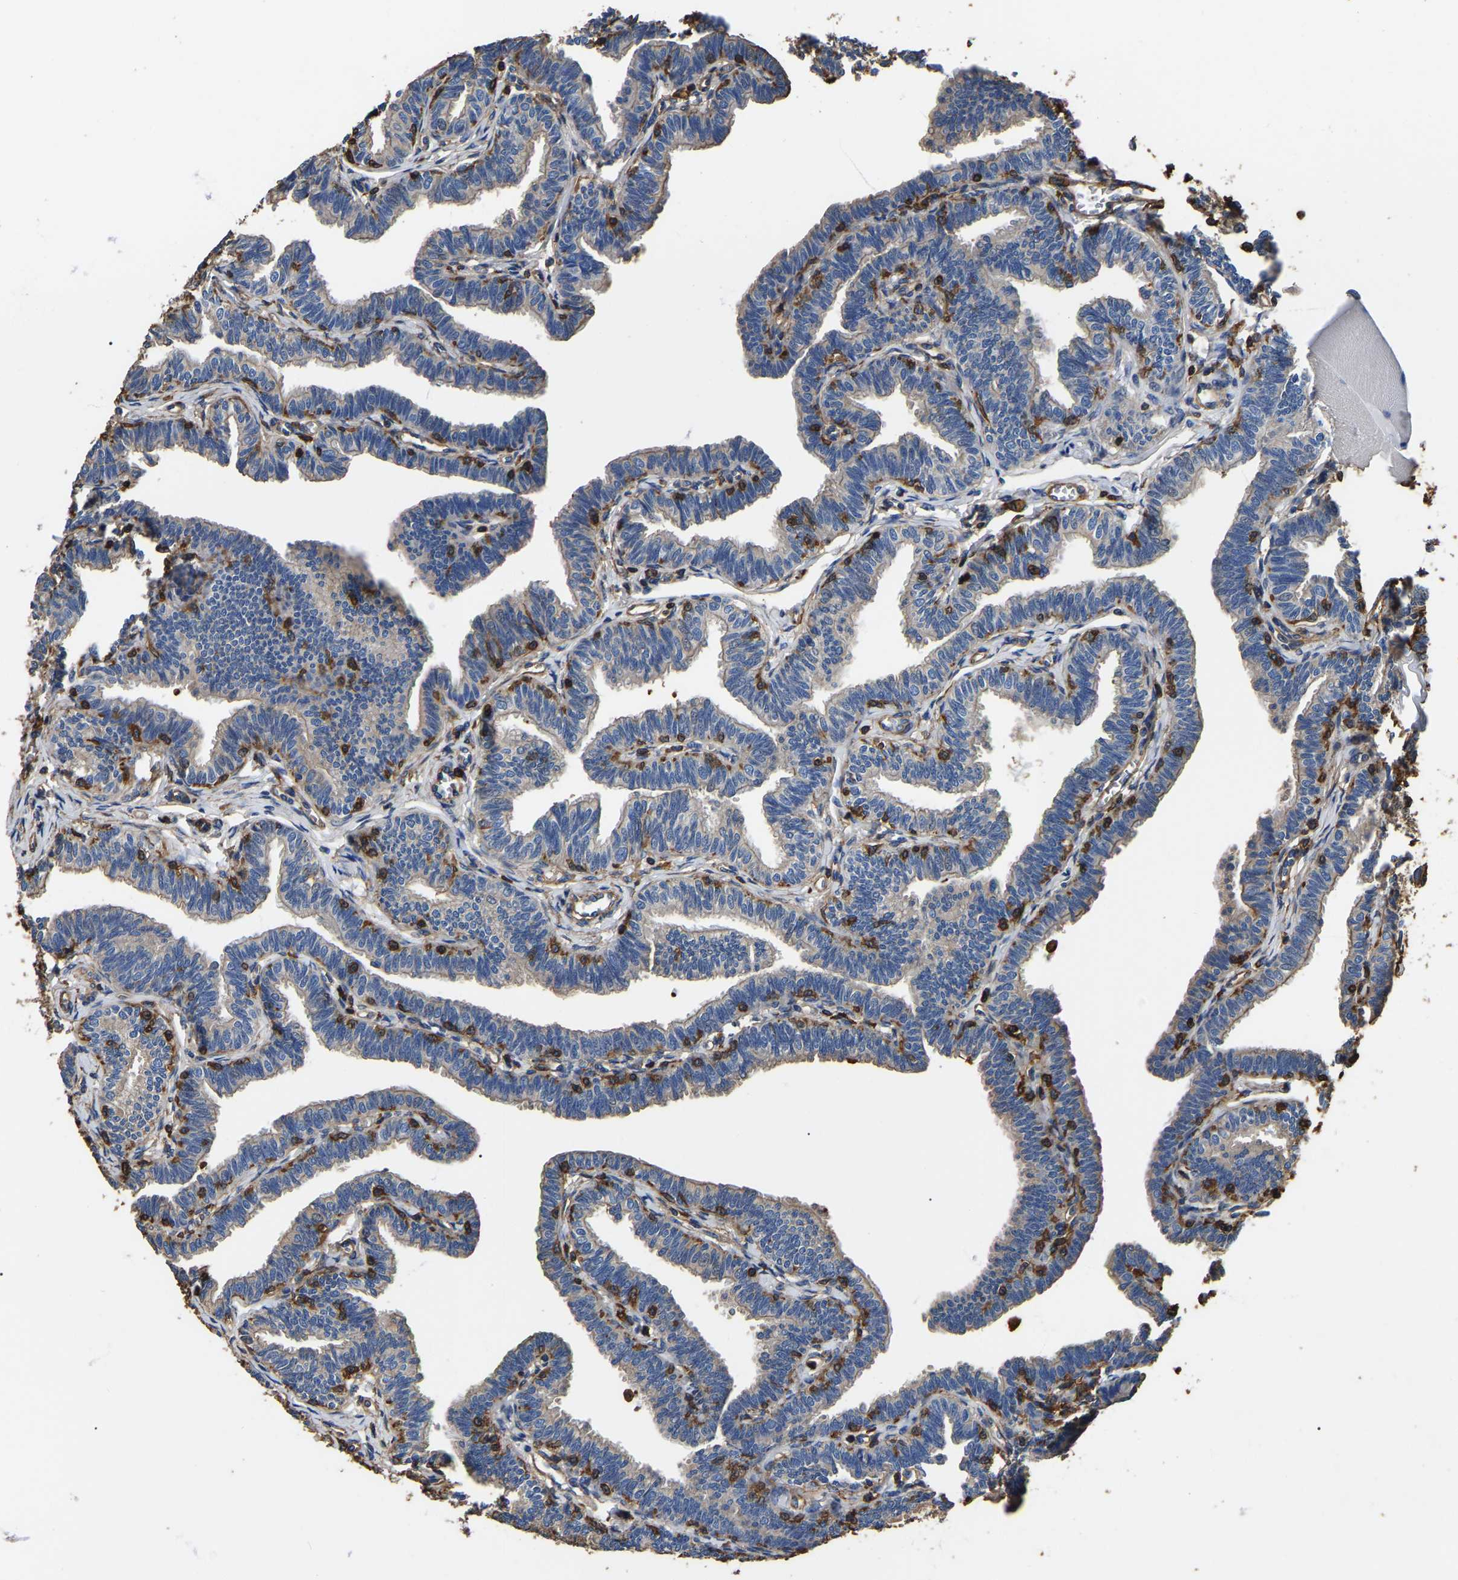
{"staining": {"intensity": "weak", "quantity": "<25%", "location": "cytoplasmic/membranous"}, "tissue": "fallopian tube", "cell_type": "Glandular cells", "image_type": "normal", "snomed": [{"axis": "morphology", "description": "Normal tissue, NOS"}, {"axis": "topography", "description": "Fallopian tube"}, {"axis": "topography", "description": "Ovary"}], "caption": "The image shows no significant positivity in glandular cells of fallopian tube. (Stains: DAB IHC with hematoxylin counter stain, Microscopy: brightfield microscopy at high magnification).", "gene": "ARMT1", "patient": {"sex": "female", "age": 23}}